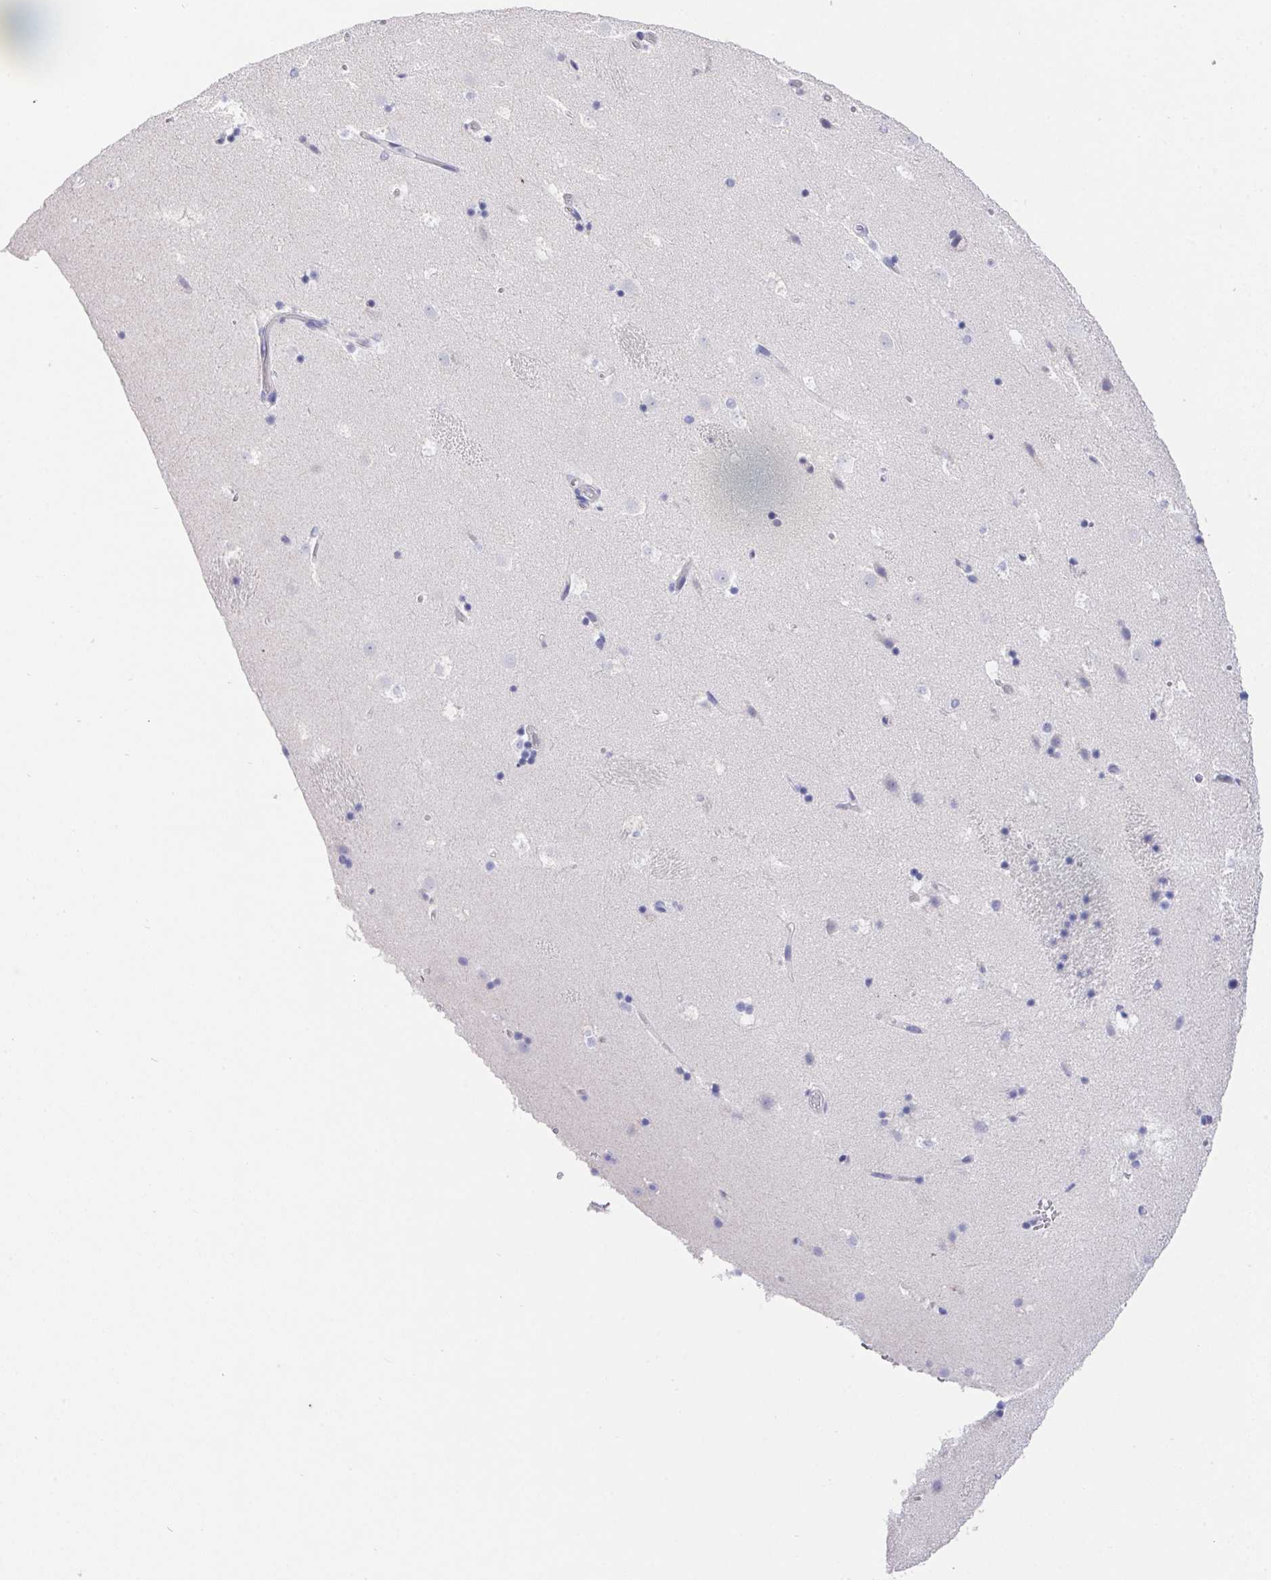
{"staining": {"intensity": "negative", "quantity": "none", "location": "none"}, "tissue": "caudate", "cell_type": "Glial cells", "image_type": "normal", "snomed": [{"axis": "morphology", "description": "Normal tissue, NOS"}, {"axis": "topography", "description": "Lateral ventricle wall"}], "caption": "The histopathology image reveals no significant expression in glial cells of caudate. (DAB immunohistochemistry (IHC) visualized using brightfield microscopy, high magnification).", "gene": "PRG3", "patient": {"sex": "male", "age": 37}}